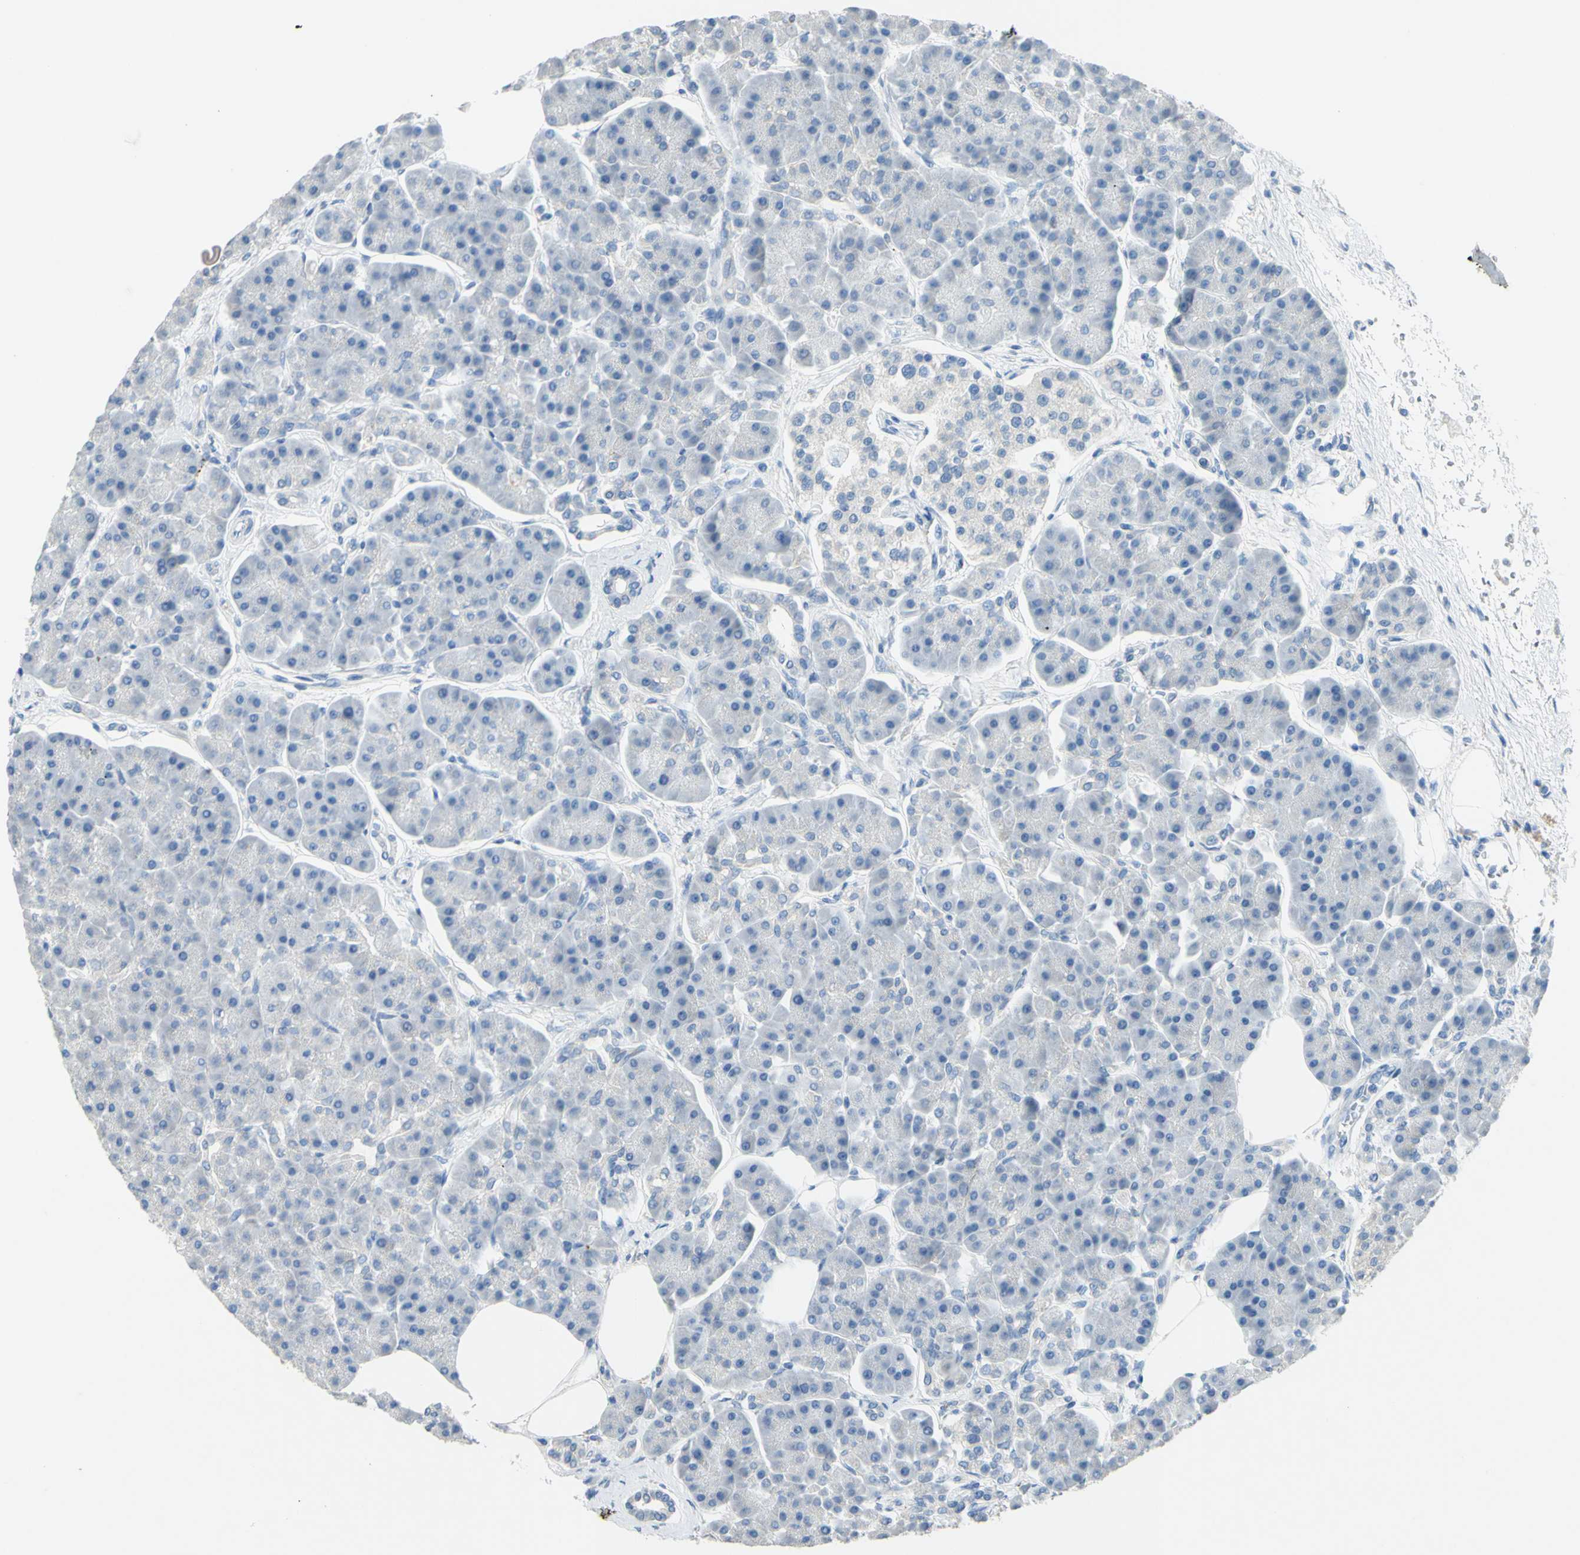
{"staining": {"intensity": "negative", "quantity": "none", "location": "none"}, "tissue": "pancreas", "cell_type": "Exocrine glandular cells", "image_type": "normal", "snomed": [{"axis": "morphology", "description": "Normal tissue, NOS"}, {"axis": "topography", "description": "Pancreas"}], "caption": "The histopathology image exhibits no staining of exocrine glandular cells in unremarkable pancreas. (DAB (3,3'-diaminobenzidine) immunohistochemistry, high magnification).", "gene": "CDH10", "patient": {"sex": "female", "age": 70}}